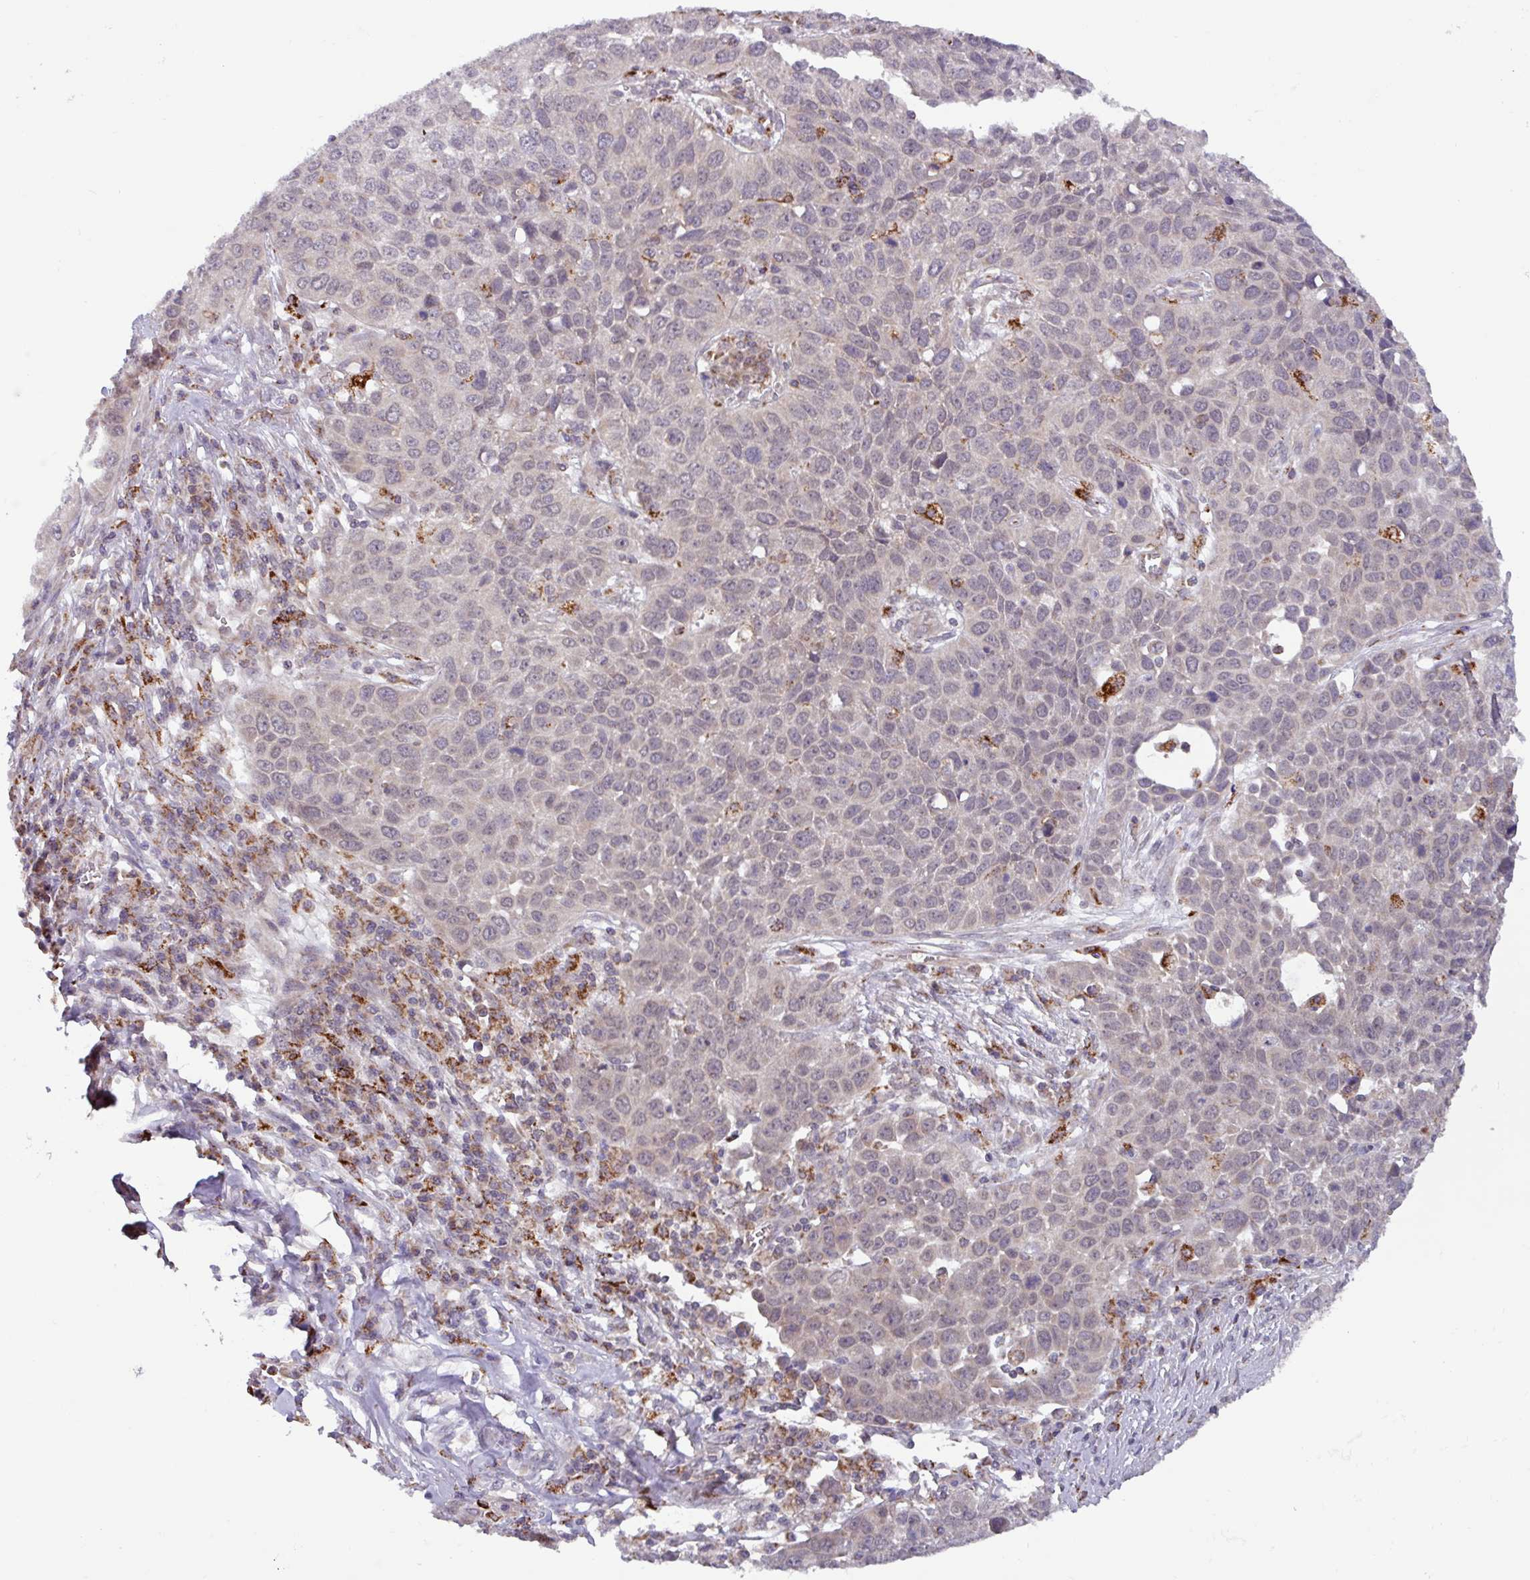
{"staining": {"intensity": "negative", "quantity": "none", "location": "none"}, "tissue": "lung cancer", "cell_type": "Tumor cells", "image_type": "cancer", "snomed": [{"axis": "morphology", "description": "Squamous cell carcinoma, NOS"}, {"axis": "topography", "description": "Lung"}], "caption": "Protein analysis of squamous cell carcinoma (lung) demonstrates no significant positivity in tumor cells.", "gene": "AKIRIN1", "patient": {"sex": "male", "age": 76}}